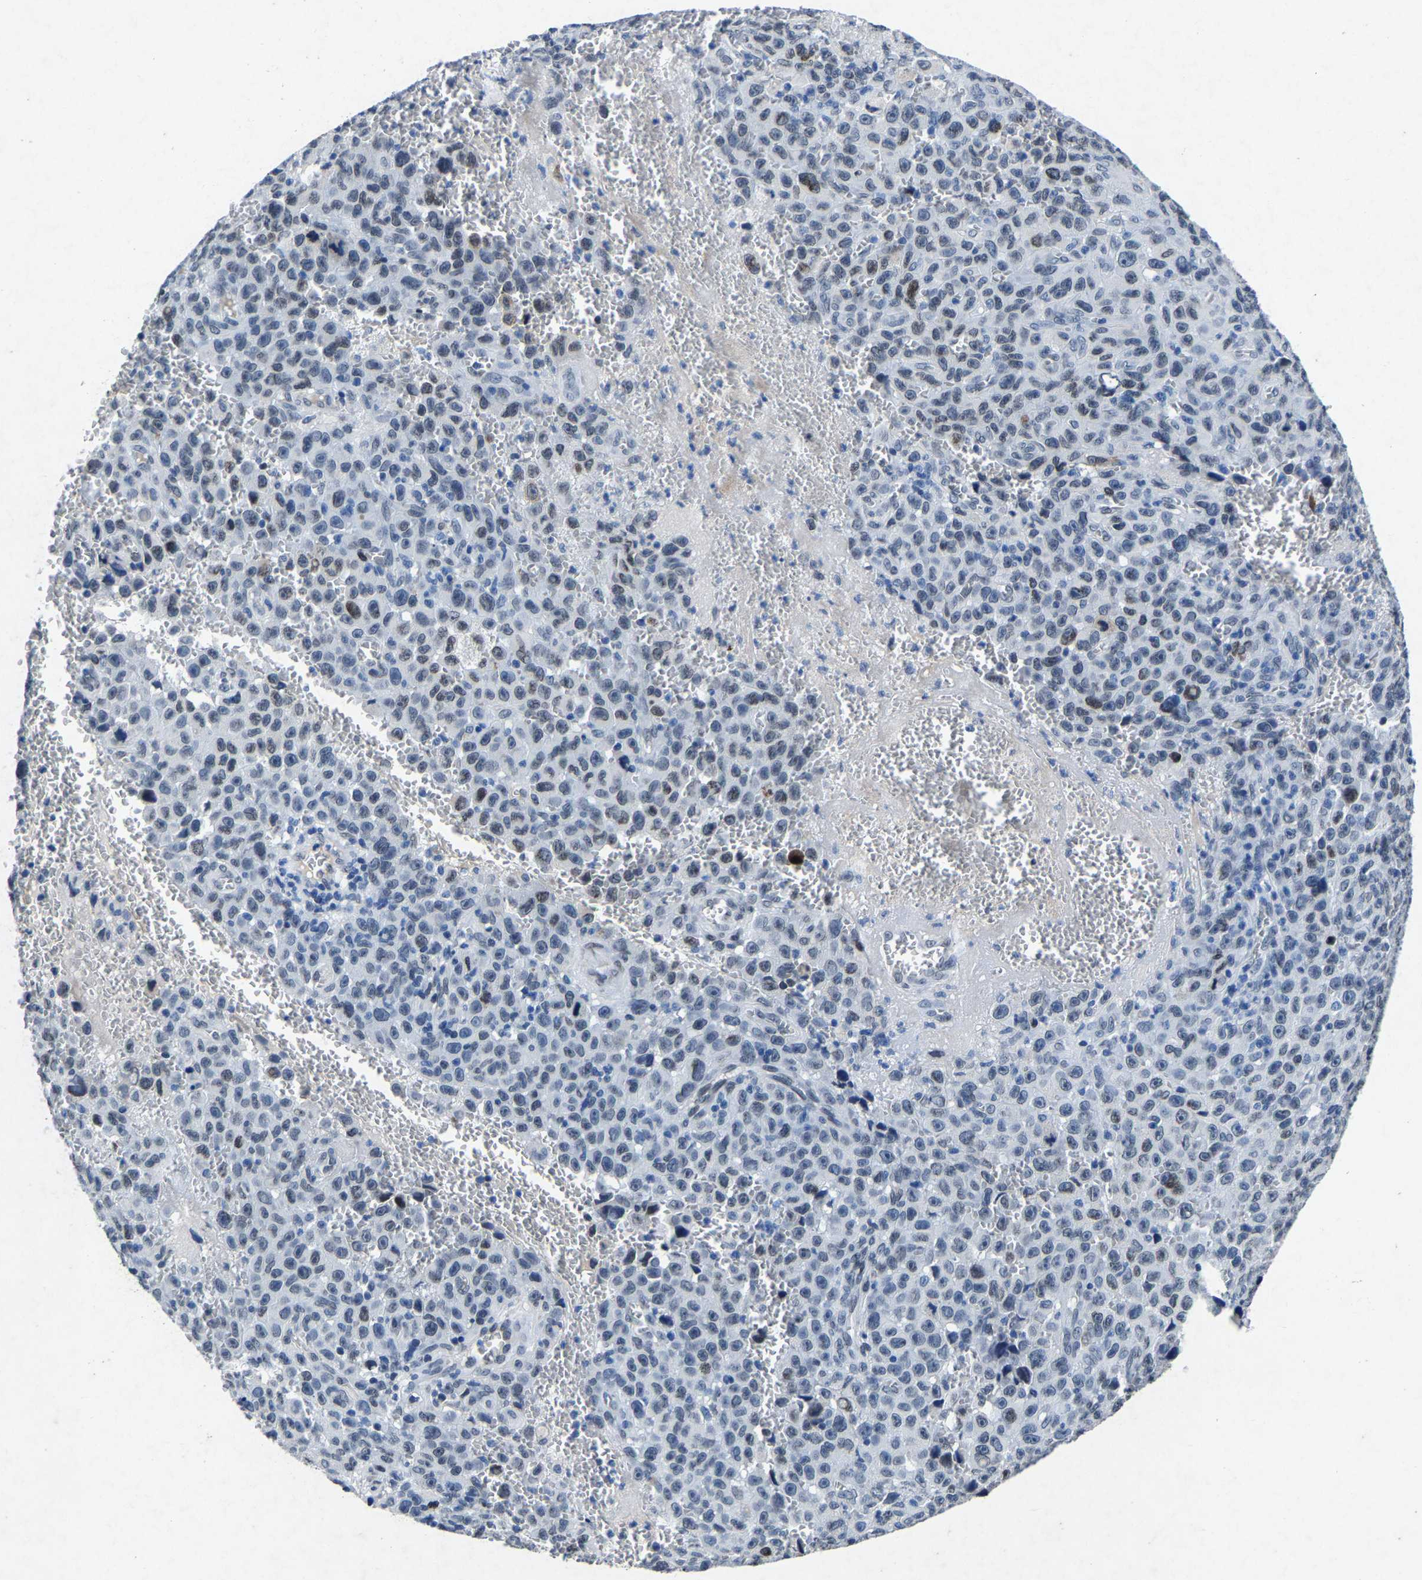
{"staining": {"intensity": "weak", "quantity": "<25%", "location": "nuclear"}, "tissue": "melanoma", "cell_type": "Tumor cells", "image_type": "cancer", "snomed": [{"axis": "morphology", "description": "Malignant melanoma, NOS"}, {"axis": "topography", "description": "Skin"}], "caption": "IHC of malignant melanoma exhibits no positivity in tumor cells.", "gene": "UBN2", "patient": {"sex": "female", "age": 82}}